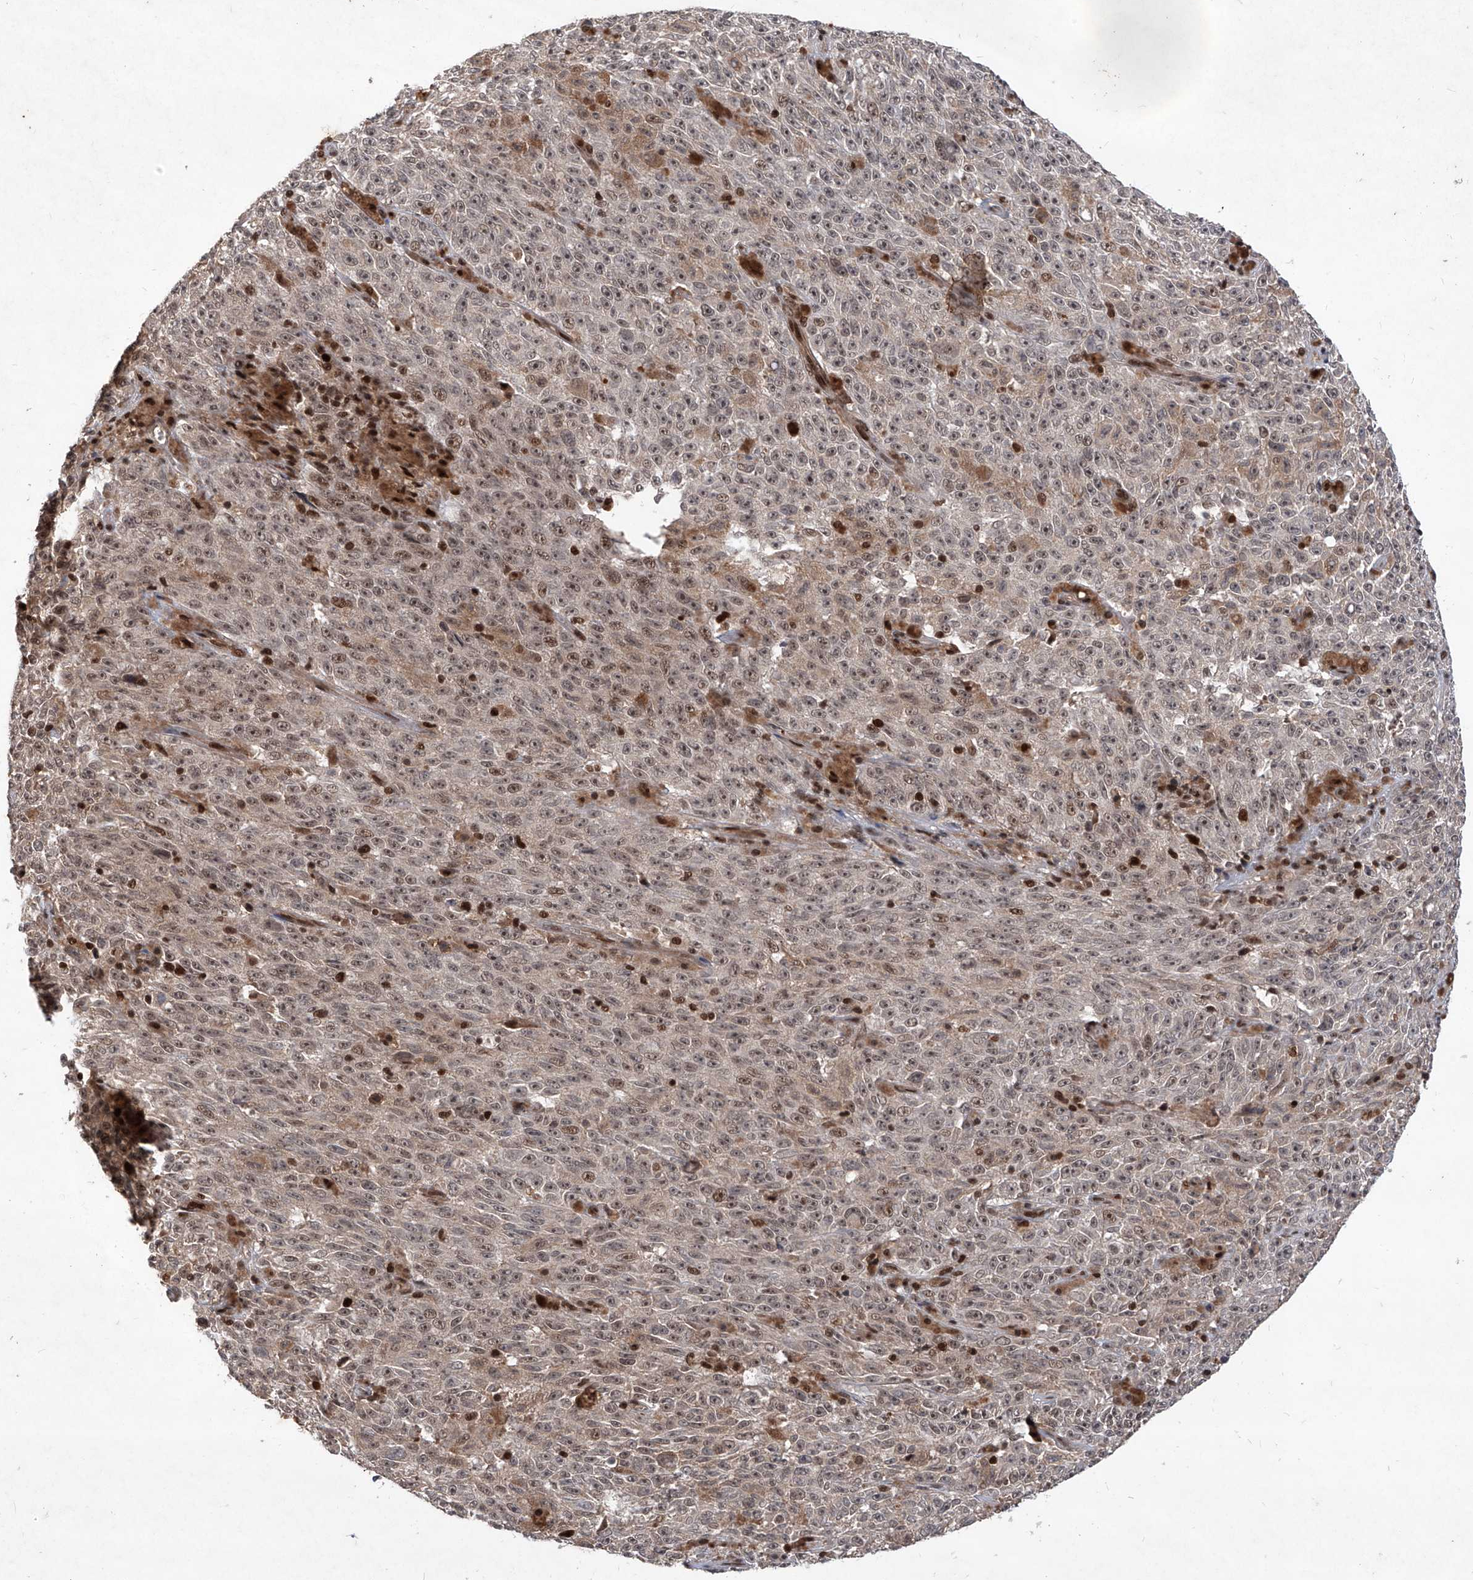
{"staining": {"intensity": "weak", "quantity": "<25%", "location": "nuclear"}, "tissue": "melanoma", "cell_type": "Tumor cells", "image_type": "cancer", "snomed": [{"axis": "morphology", "description": "Malignant melanoma, NOS"}, {"axis": "topography", "description": "Skin"}], "caption": "Melanoma was stained to show a protein in brown. There is no significant positivity in tumor cells.", "gene": "IRF2", "patient": {"sex": "female", "age": 82}}